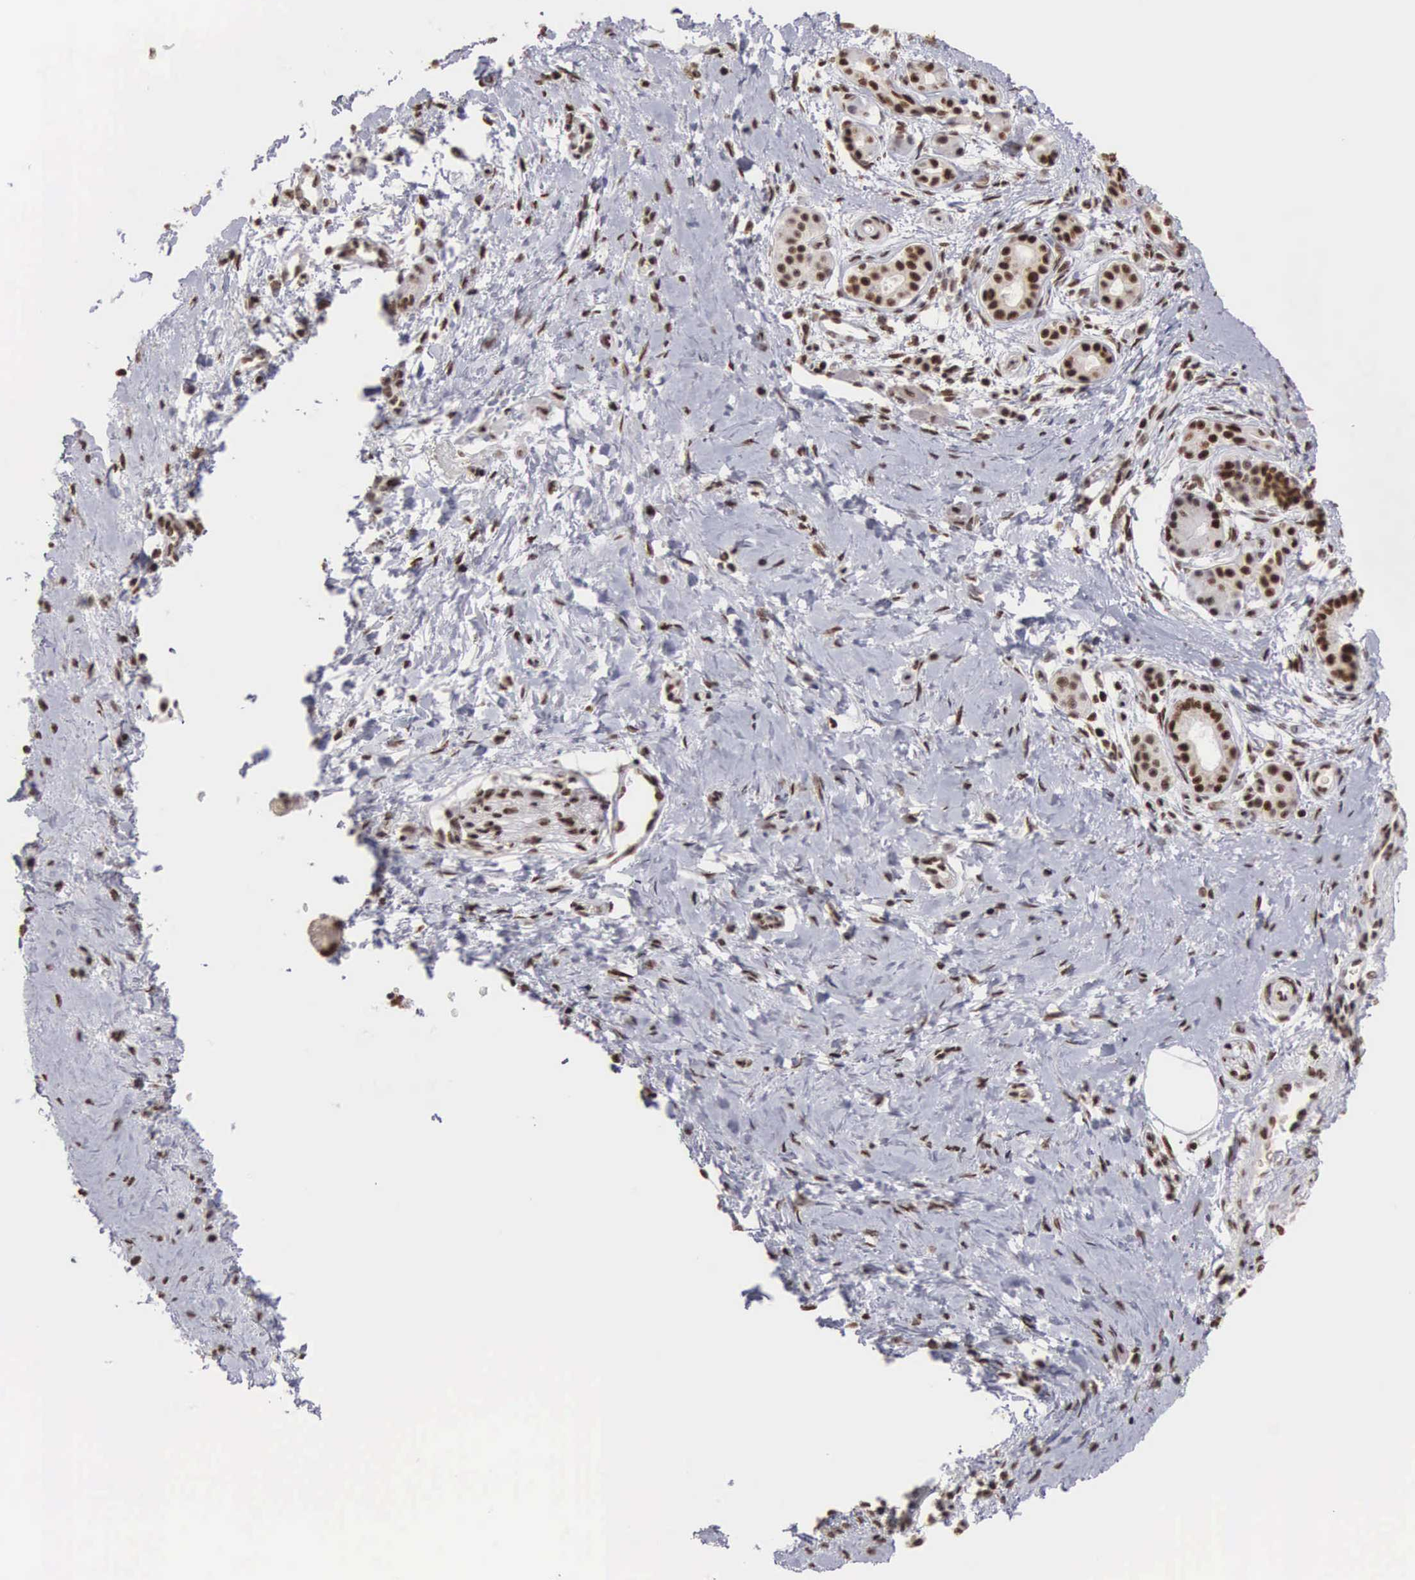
{"staining": {"intensity": "moderate", "quantity": ">75%", "location": "nuclear"}, "tissue": "pancreatic cancer", "cell_type": "Tumor cells", "image_type": "cancer", "snomed": [{"axis": "morphology", "description": "Adenocarcinoma, NOS"}, {"axis": "topography", "description": "Pancreas"}], "caption": "Tumor cells exhibit medium levels of moderate nuclear expression in approximately >75% of cells in pancreatic adenocarcinoma.", "gene": "HTATSF1", "patient": {"sex": "female", "age": 66}}